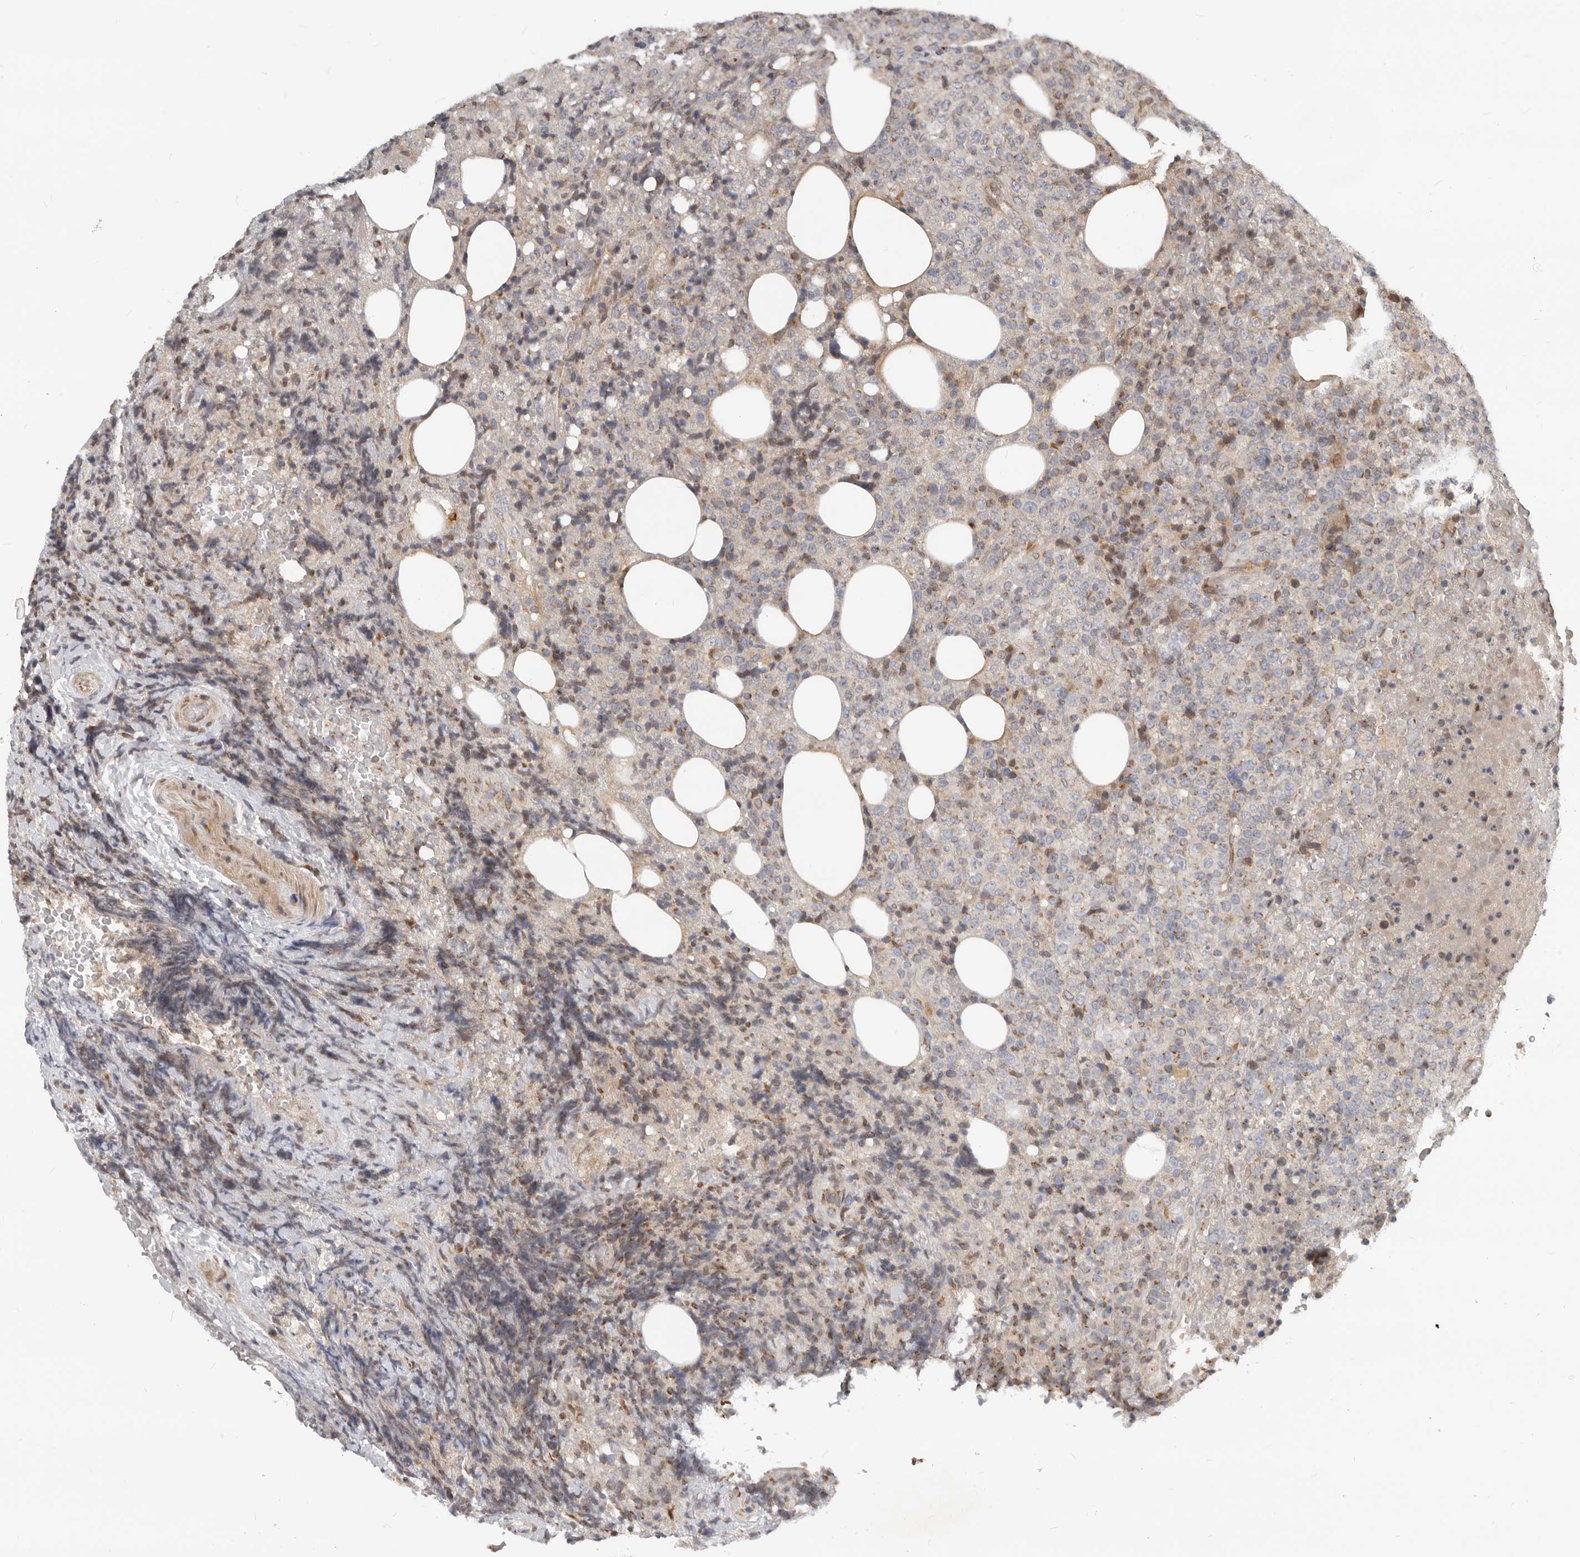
{"staining": {"intensity": "moderate", "quantity": "<25%", "location": "cytoplasmic/membranous"}, "tissue": "lymphoma", "cell_type": "Tumor cells", "image_type": "cancer", "snomed": [{"axis": "morphology", "description": "Malignant lymphoma, non-Hodgkin's type, High grade"}, {"axis": "topography", "description": "Lymph node"}], "caption": "High-grade malignant lymphoma, non-Hodgkin's type stained with DAB (3,3'-diaminobenzidine) immunohistochemistry demonstrates low levels of moderate cytoplasmic/membranous positivity in about <25% of tumor cells.", "gene": "NPY4R", "patient": {"sex": "male", "age": 13}}